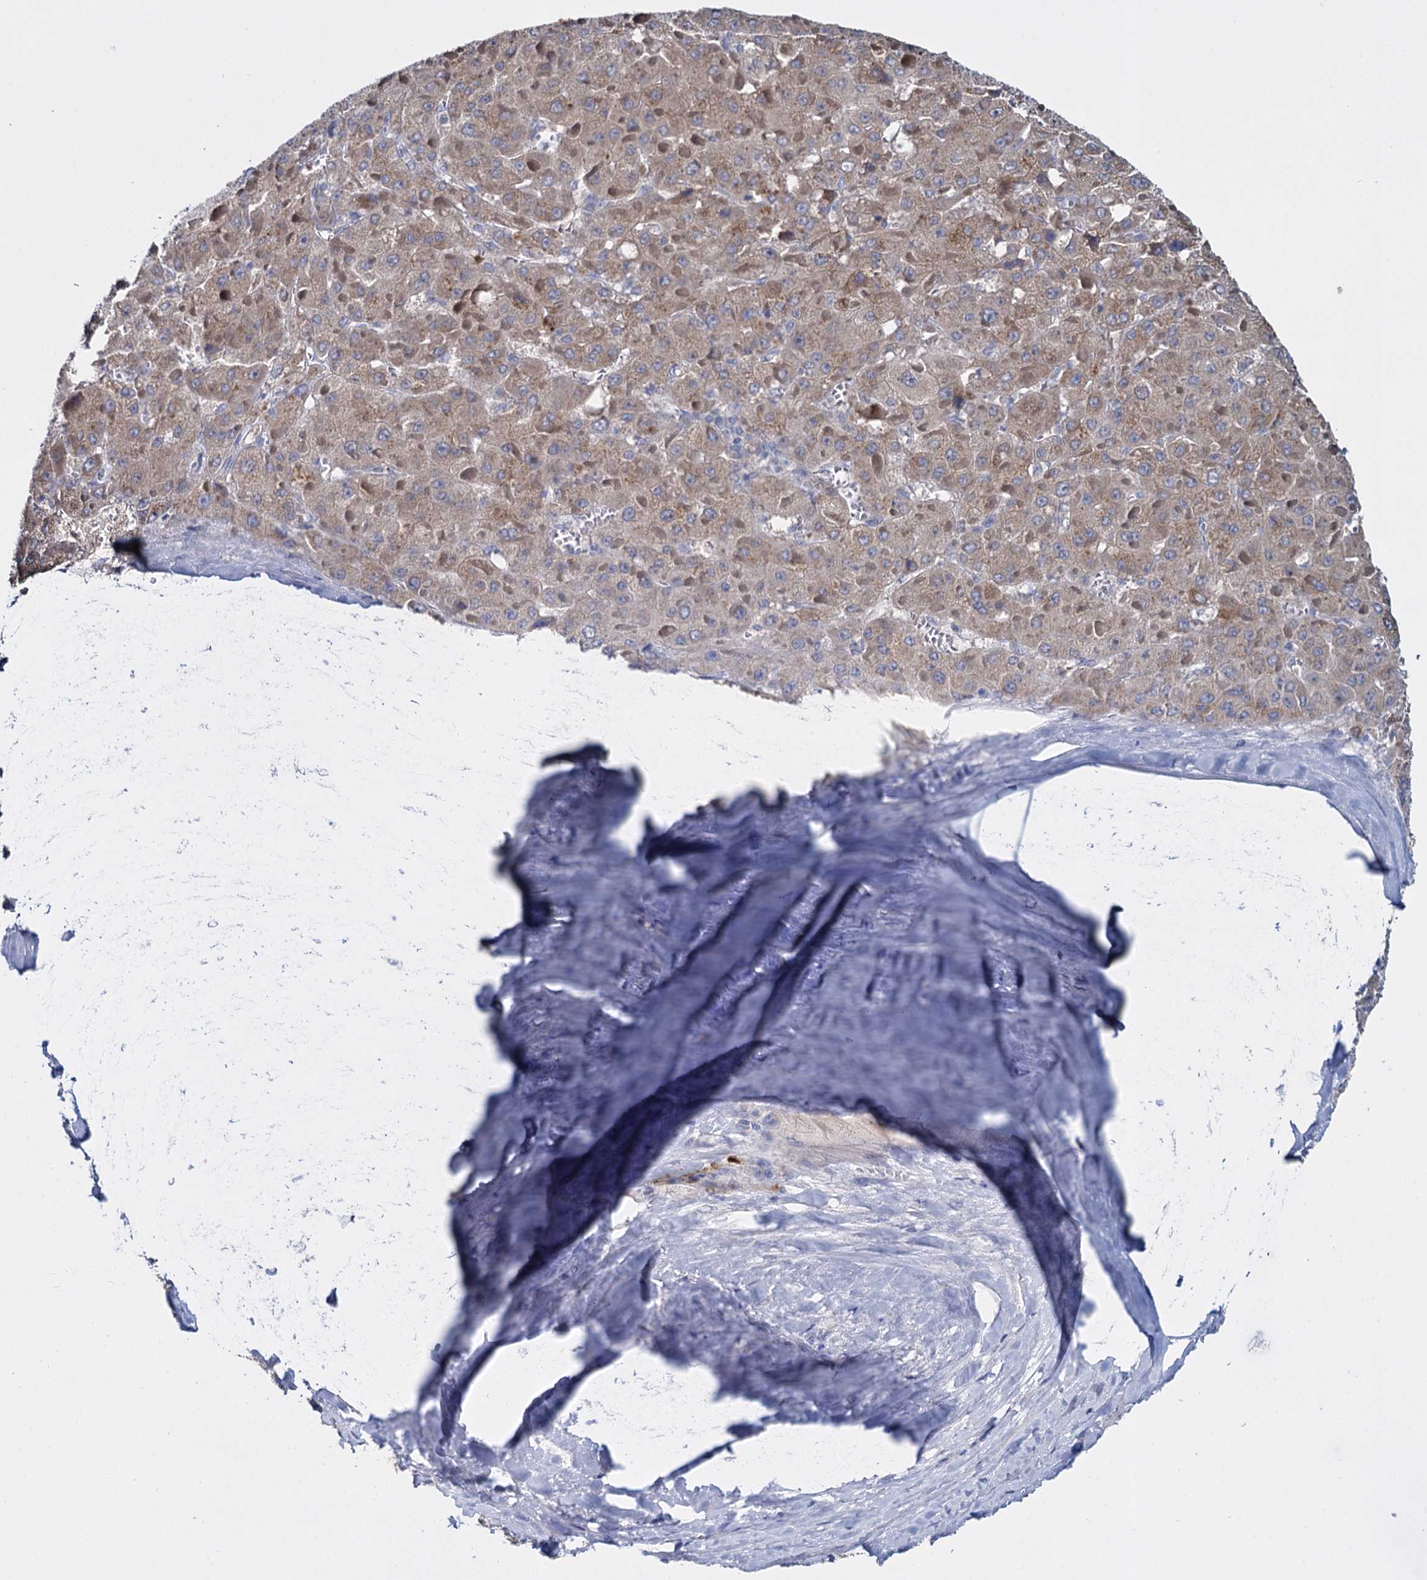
{"staining": {"intensity": "weak", "quantity": ">75%", "location": "cytoplasmic/membranous"}, "tissue": "liver cancer", "cell_type": "Tumor cells", "image_type": "cancer", "snomed": [{"axis": "morphology", "description": "Carcinoma, Hepatocellular, NOS"}, {"axis": "topography", "description": "Liver"}], "caption": "Human hepatocellular carcinoma (liver) stained with a protein marker exhibits weak staining in tumor cells.", "gene": "GSTM2", "patient": {"sex": "female", "age": 73}}